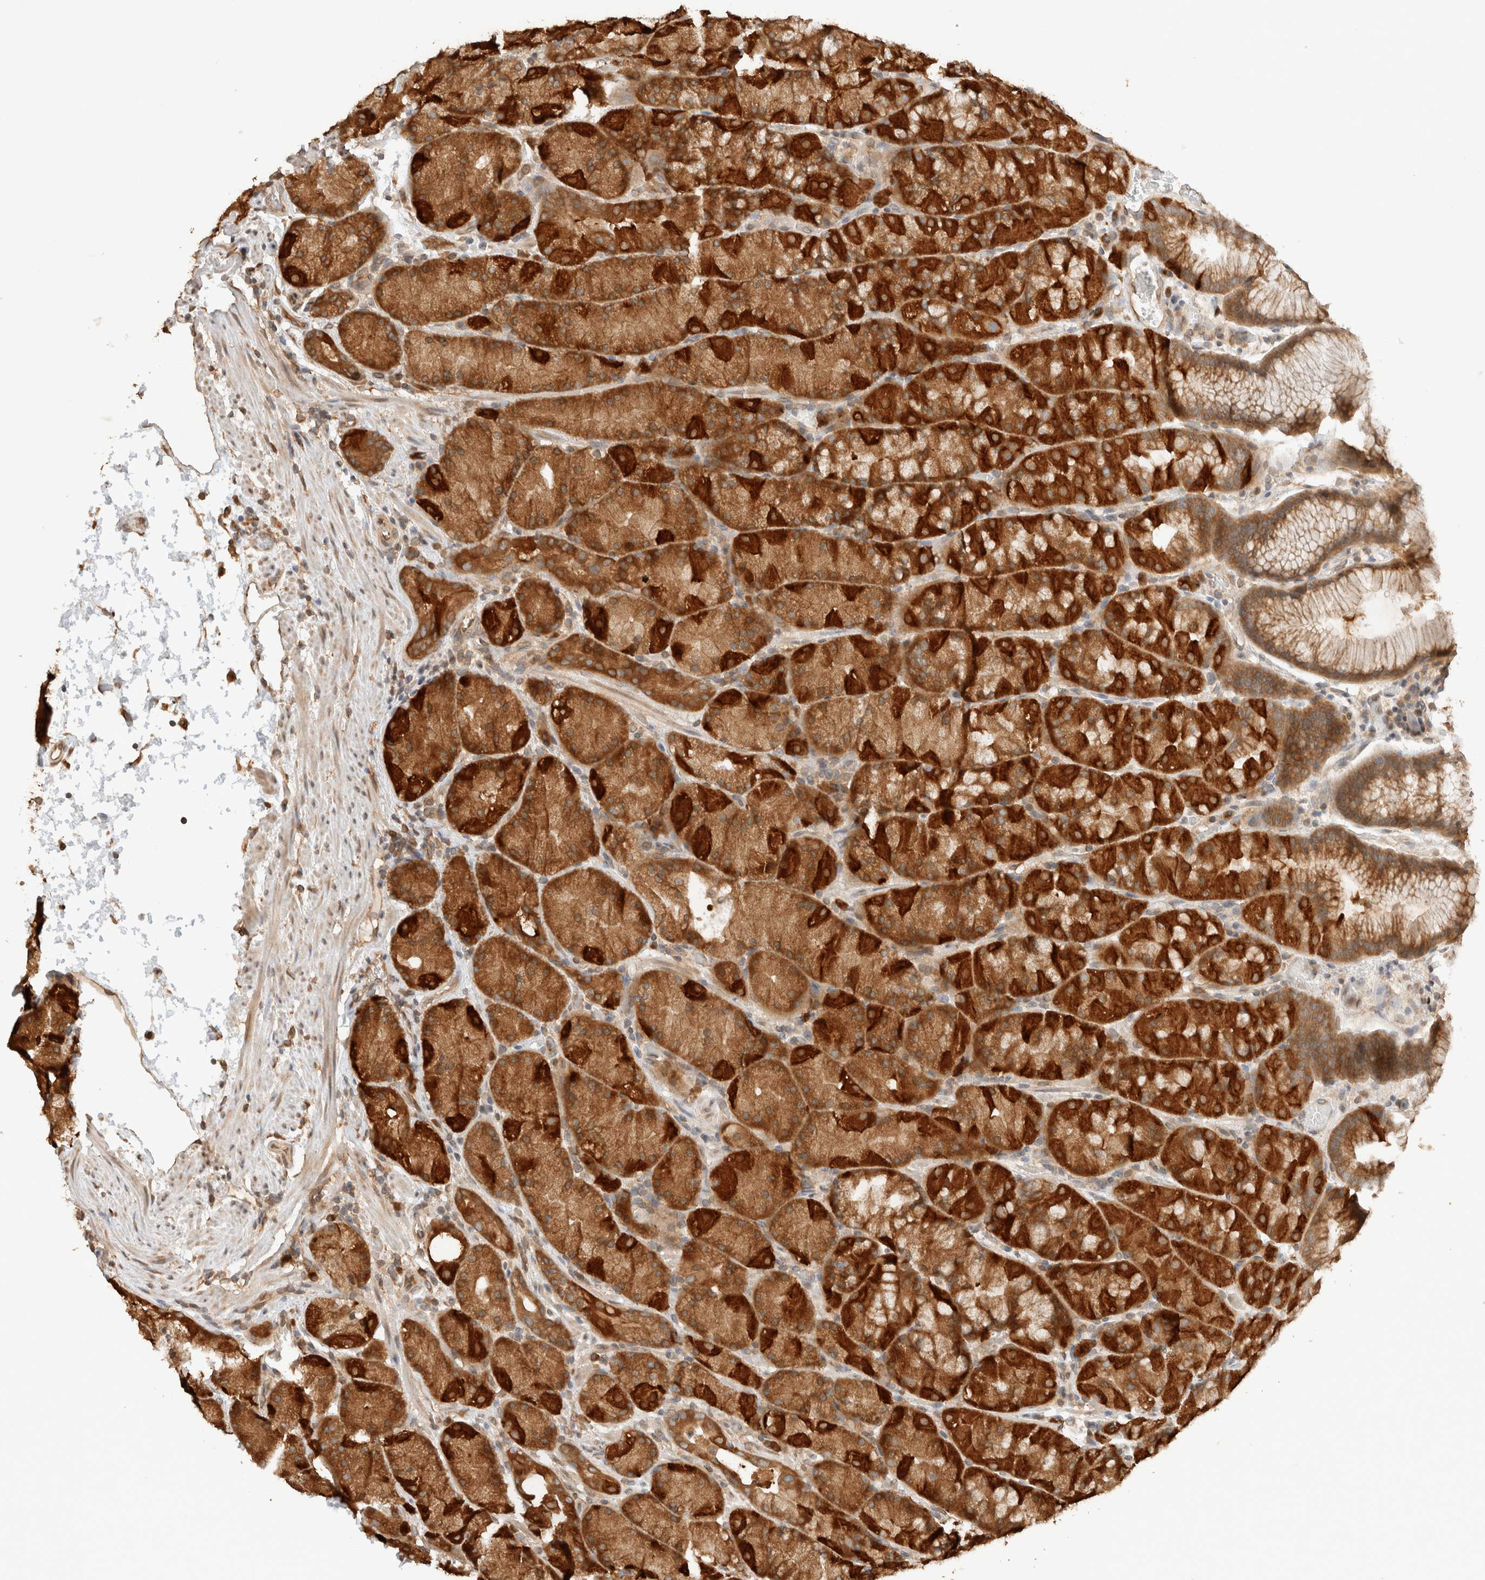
{"staining": {"intensity": "strong", "quantity": ">75%", "location": "cytoplasmic/membranous"}, "tissue": "stomach", "cell_type": "Glandular cells", "image_type": "normal", "snomed": [{"axis": "morphology", "description": "Normal tissue, NOS"}, {"axis": "topography", "description": "Stomach, upper"}, {"axis": "topography", "description": "Stomach"}], "caption": "IHC image of benign stomach: human stomach stained using IHC shows high levels of strong protein expression localized specifically in the cytoplasmic/membranous of glandular cells, appearing as a cytoplasmic/membranous brown color.", "gene": "ARFGEF2", "patient": {"sex": "male", "age": 48}}